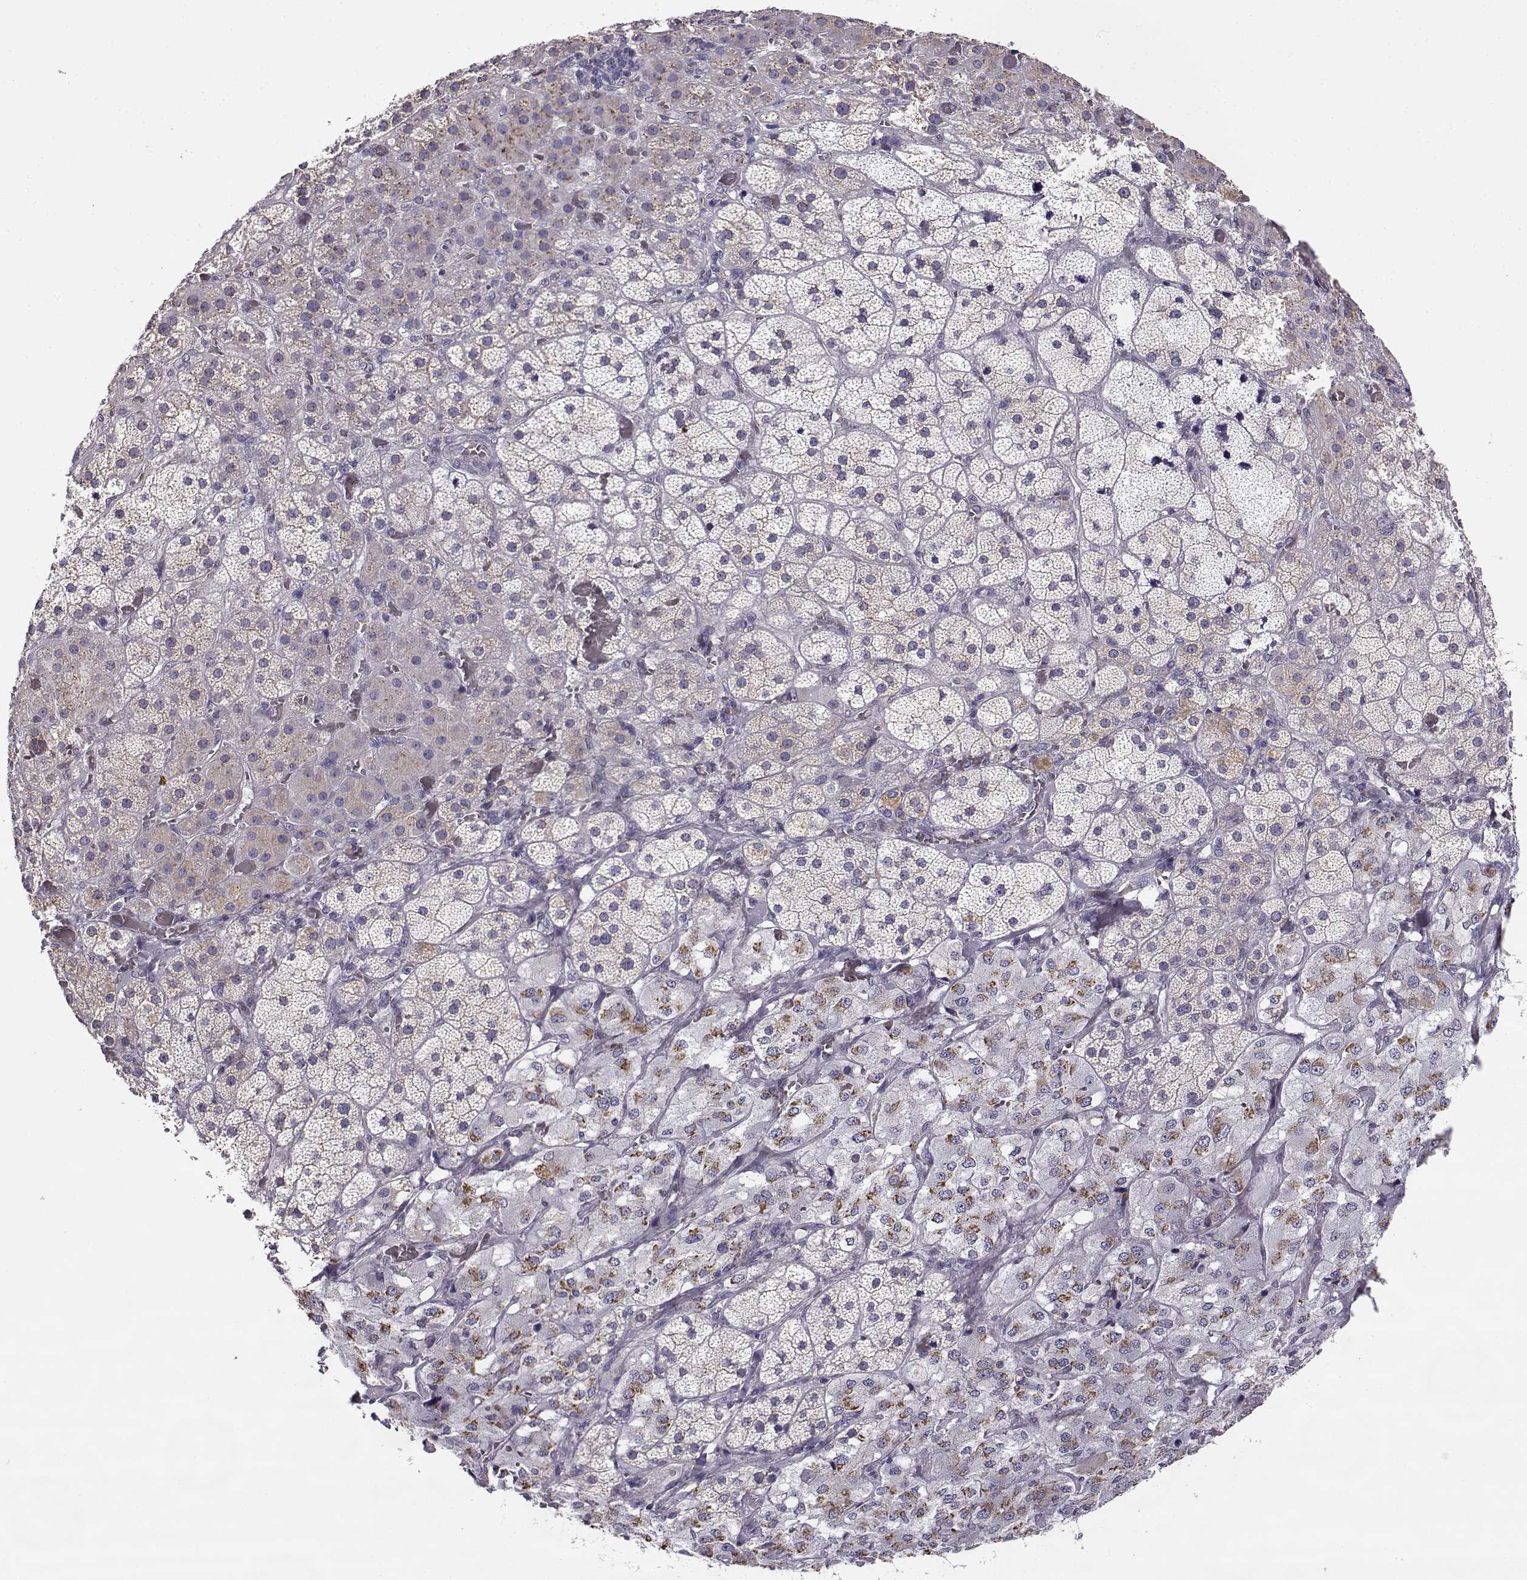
{"staining": {"intensity": "moderate", "quantity": "<25%", "location": "cytoplasmic/membranous"}, "tissue": "adrenal gland", "cell_type": "Glandular cells", "image_type": "normal", "snomed": [{"axis": "morphology", "description": "Normal tissue, NOS"}, {"axis": "topography", "description": "Adrenal gland"}], "caption": "Moderate cytoplasmic/membranous staining for a protein is identified in about <25% of glandular cells of benign adrenal gland using immunohistochemistry (IHC).", "gene": "BEND6", "patient": {"sex": "male", "age": 57}}